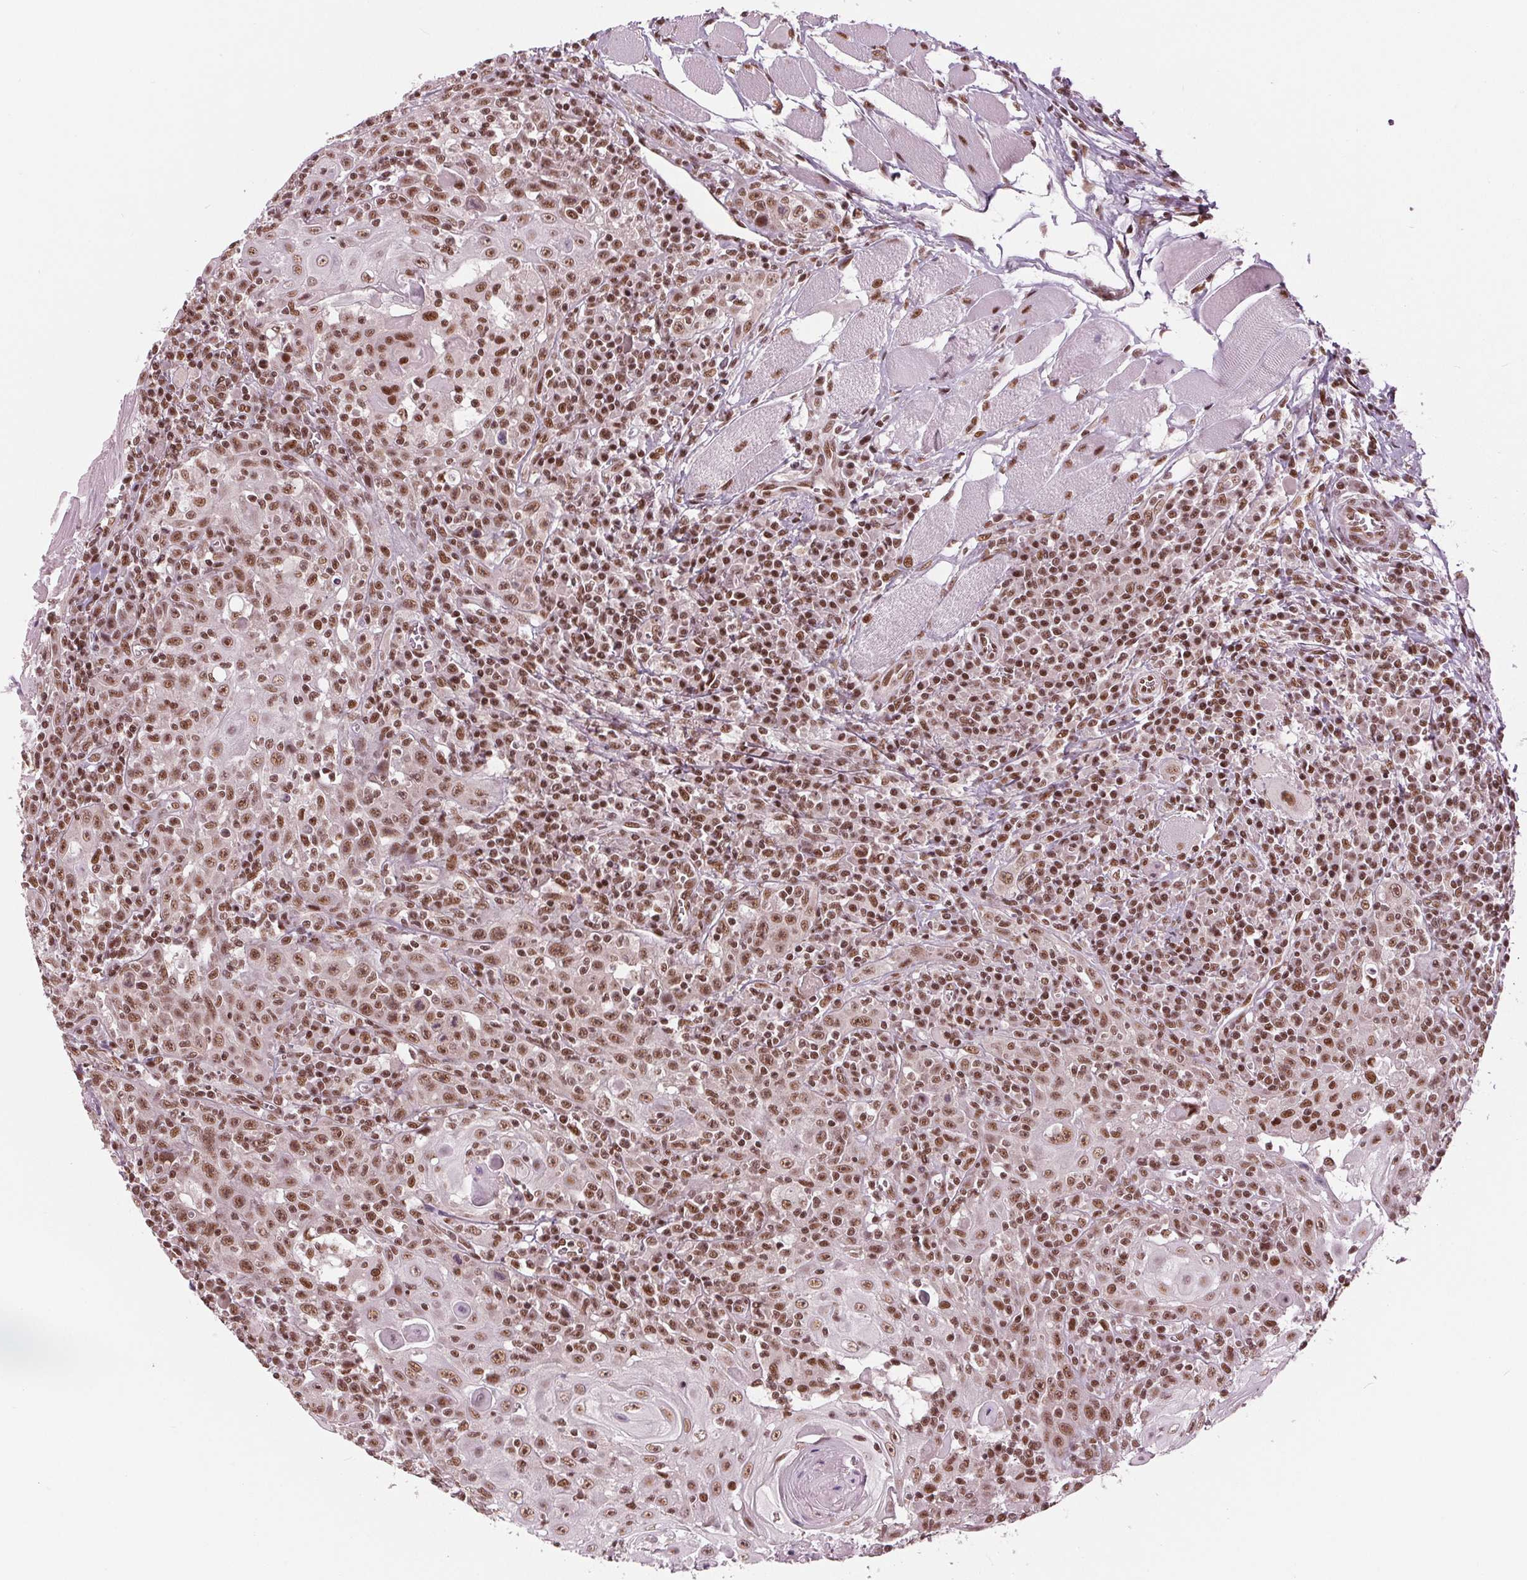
{"staining": {"intensity": "moderate", "quantity": ">75%", "location": "nuclear"}, "tissue": "head and neck cancer", "cell_type": "Tumor cells", "image_type": "cancer", "snomed": [{"axis": "morphology", "description": "Squamous cell carcinoma, NOS"}, {"axis": "topography", "description": "Head-Neck"}], "caption": "Protein staining demonstrates moderate nuclear positivity in about >75% of tumor cells in head and neck squamous cell carcinoma. (DAB IHC, brown staining for protein, blue staining for nuclei).", "gene": "LSM2", "patient": {"sex": "male", "age": 52}}